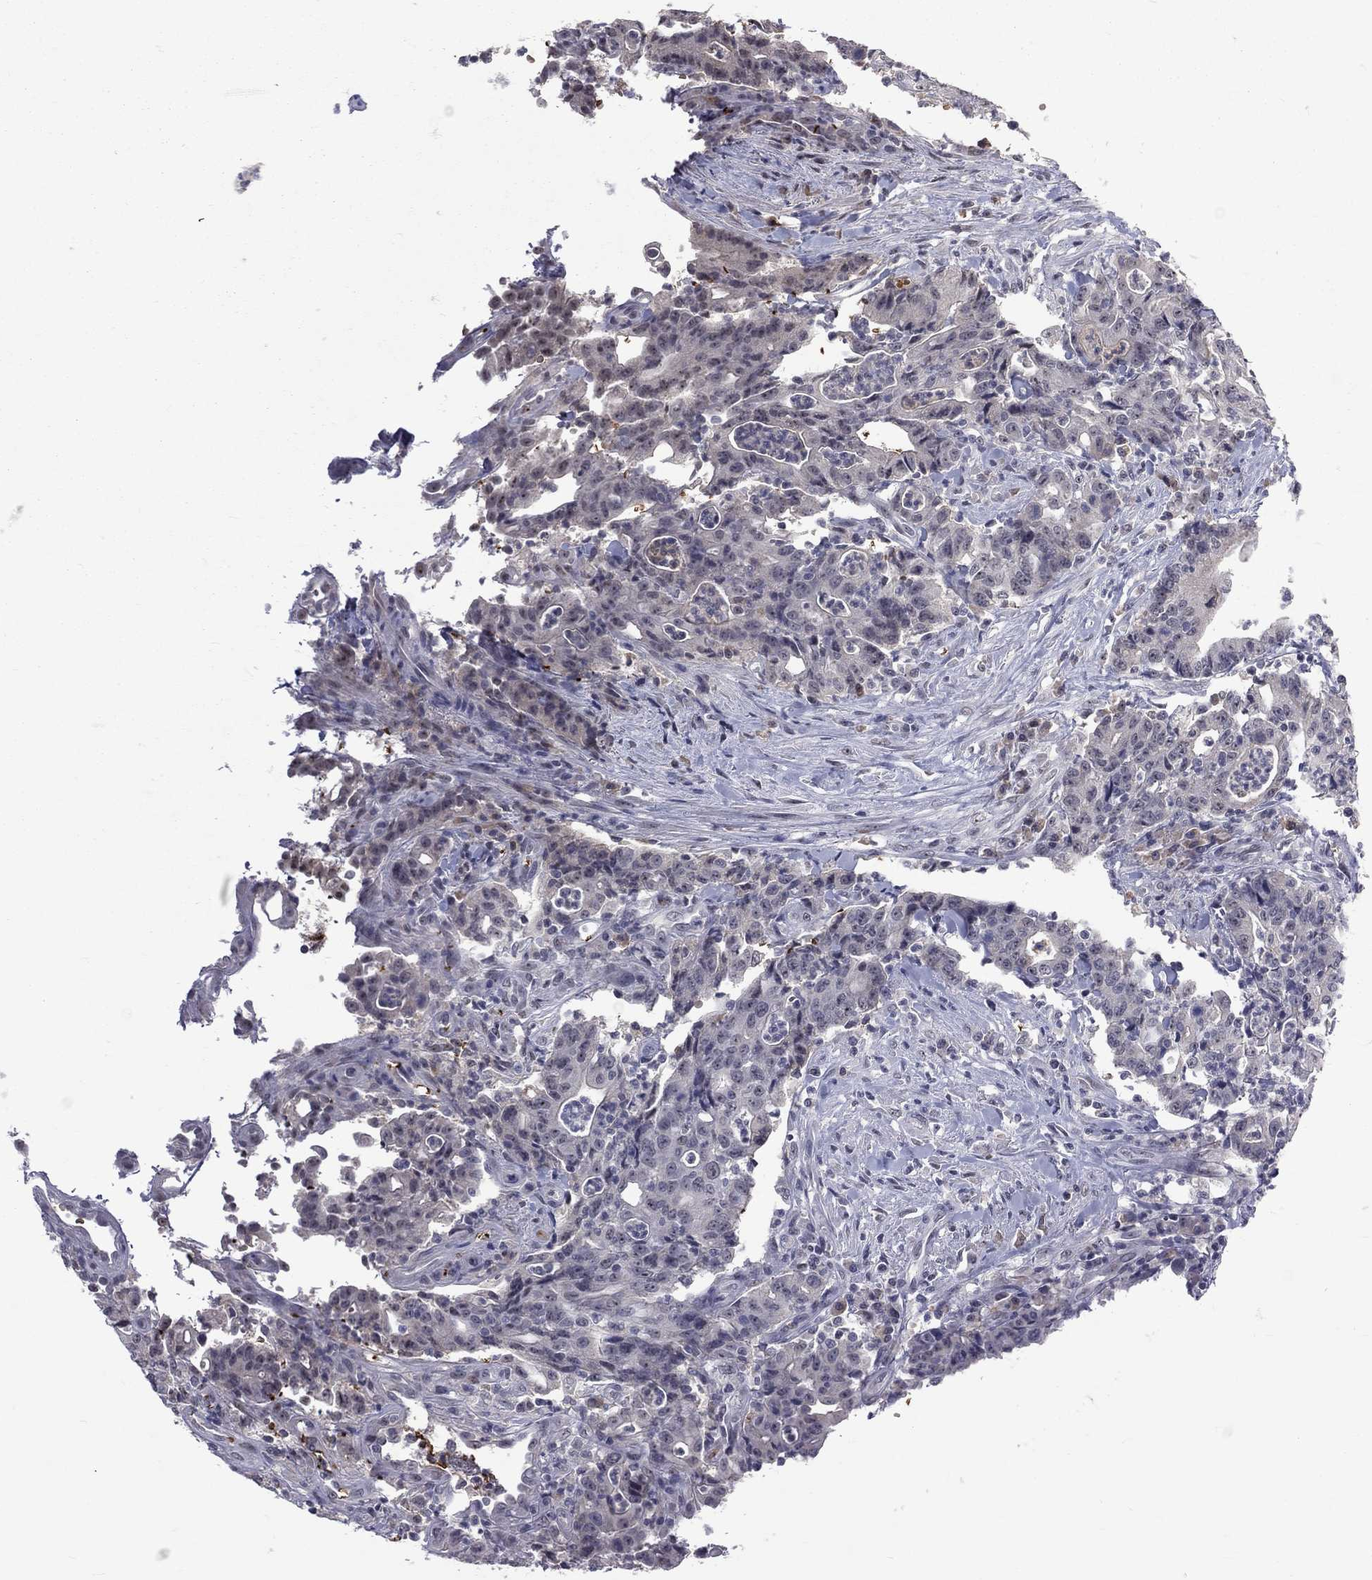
{"staining": {"intensity": "negative", "quantity": "none", "location": "none"}, "tissue": "colorectal cancer", "cell_type": "Tumor cells", "image_type": "cancer", "snomed": [{"axis": "morphology", "description": "Adenocarcinoma, NOS"}, {"axis": "topography", "description": "Colon"}], "caption": "Colorectal cancer was stained to show a protein in brown. There is no significant positivity in tumor cells.", "gene": "DSG4", "patient": {"sex": "male", "age": 70}}